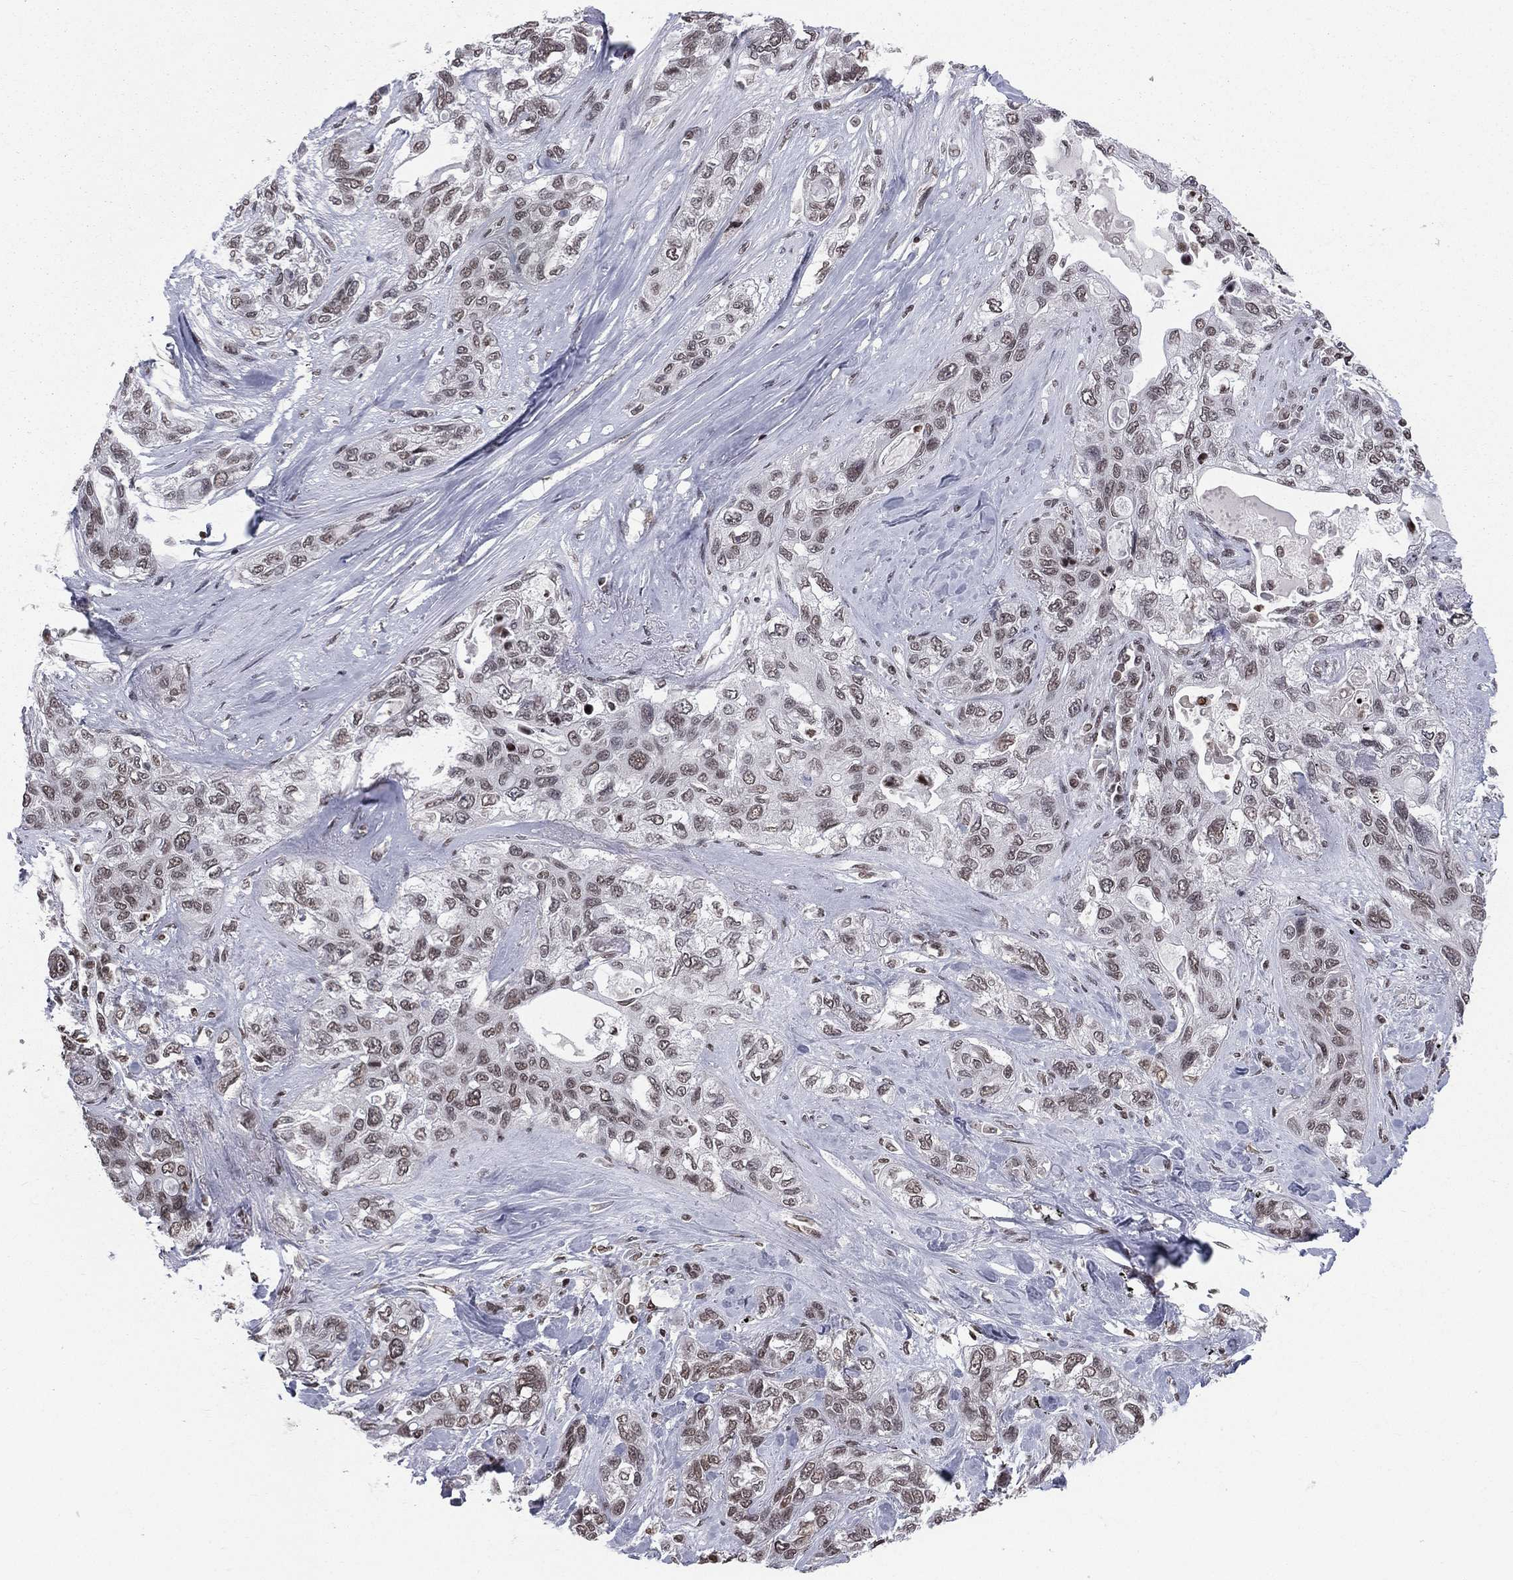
{"staining": {"intensity": "weak", "quantity": "<25%", "location": "nuclear"}, "tissue": "lung cancer", "cell_type": "Tumor cells", "image_type": "cancer", "snomed": [{"axis": "morphology", "description": "Squamous cell carcinoma, NOS"}, {"axis": "topography", "description": "Lung"}], "caption": "This is an immunohistochemistry histopathology image of squamous cell carcinoma (lung). There is no expression in tumor cells.", "gene": "RFX7", "patient": {"sex": "female", "age": 70}}